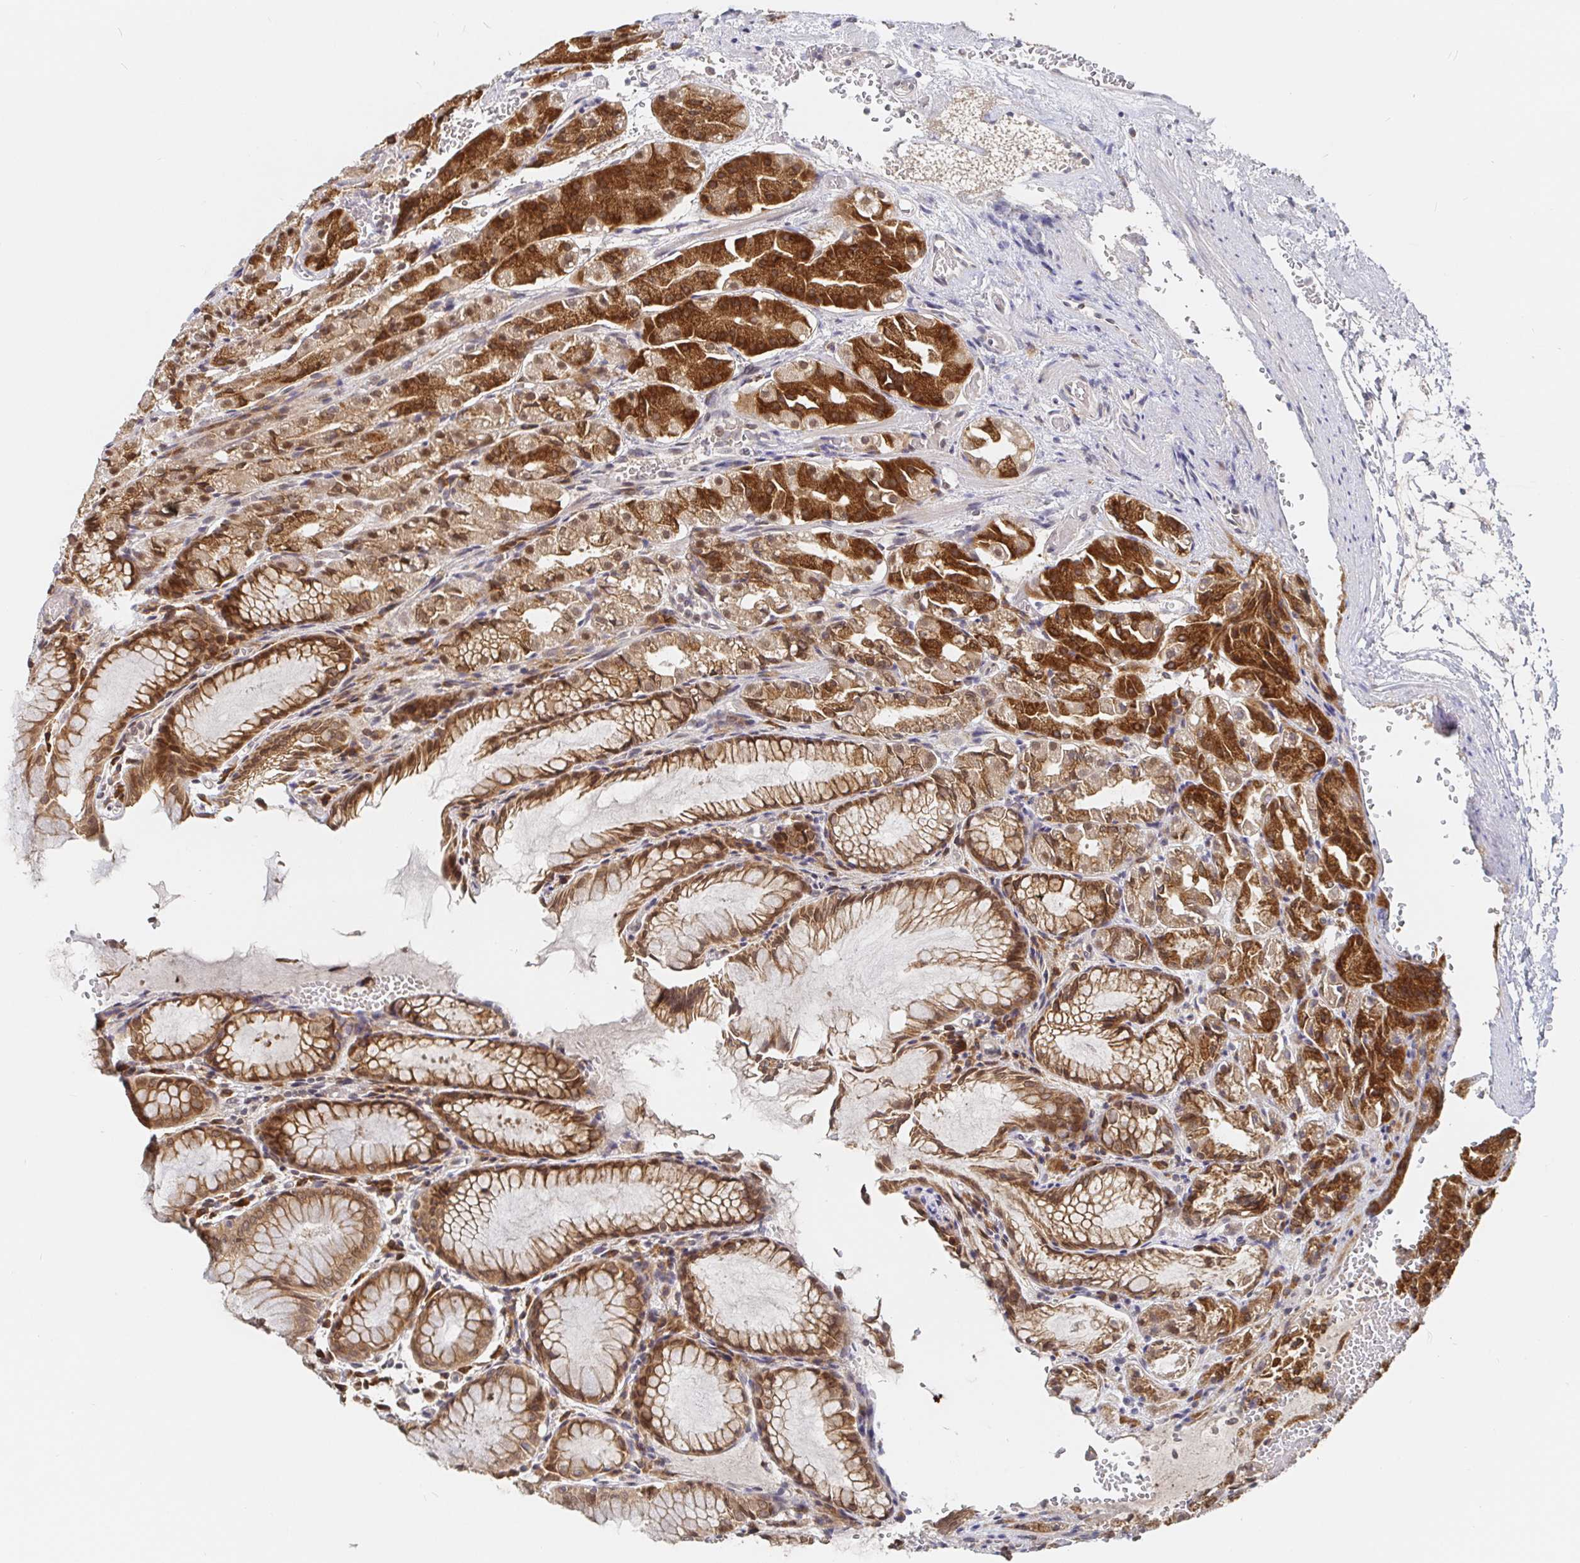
{"staining": {"intensity": "strong", "quantity": ">75%", "location": "cytoplasmic/membranous,nuclear"}, "tissue": "stomach", "cell_type": "Glandular cells", "image_type": "normal", "snomed": [{"axis": "morphology", "description": "Normal tissue, NOS"}, {"axis": "topography", "description": "Stomach"}], "caption": "The photomicrograph demonstrates staining of normal stomach, revealing strong cytoplasmic/membranous,nuclear protein staining (brown color) within glandular cells. (brown staining indicates protein expression, while blue staining denotes nuclei).", "gene": "ALG1L2", "patient": {"sex": "female", "age": 57}}